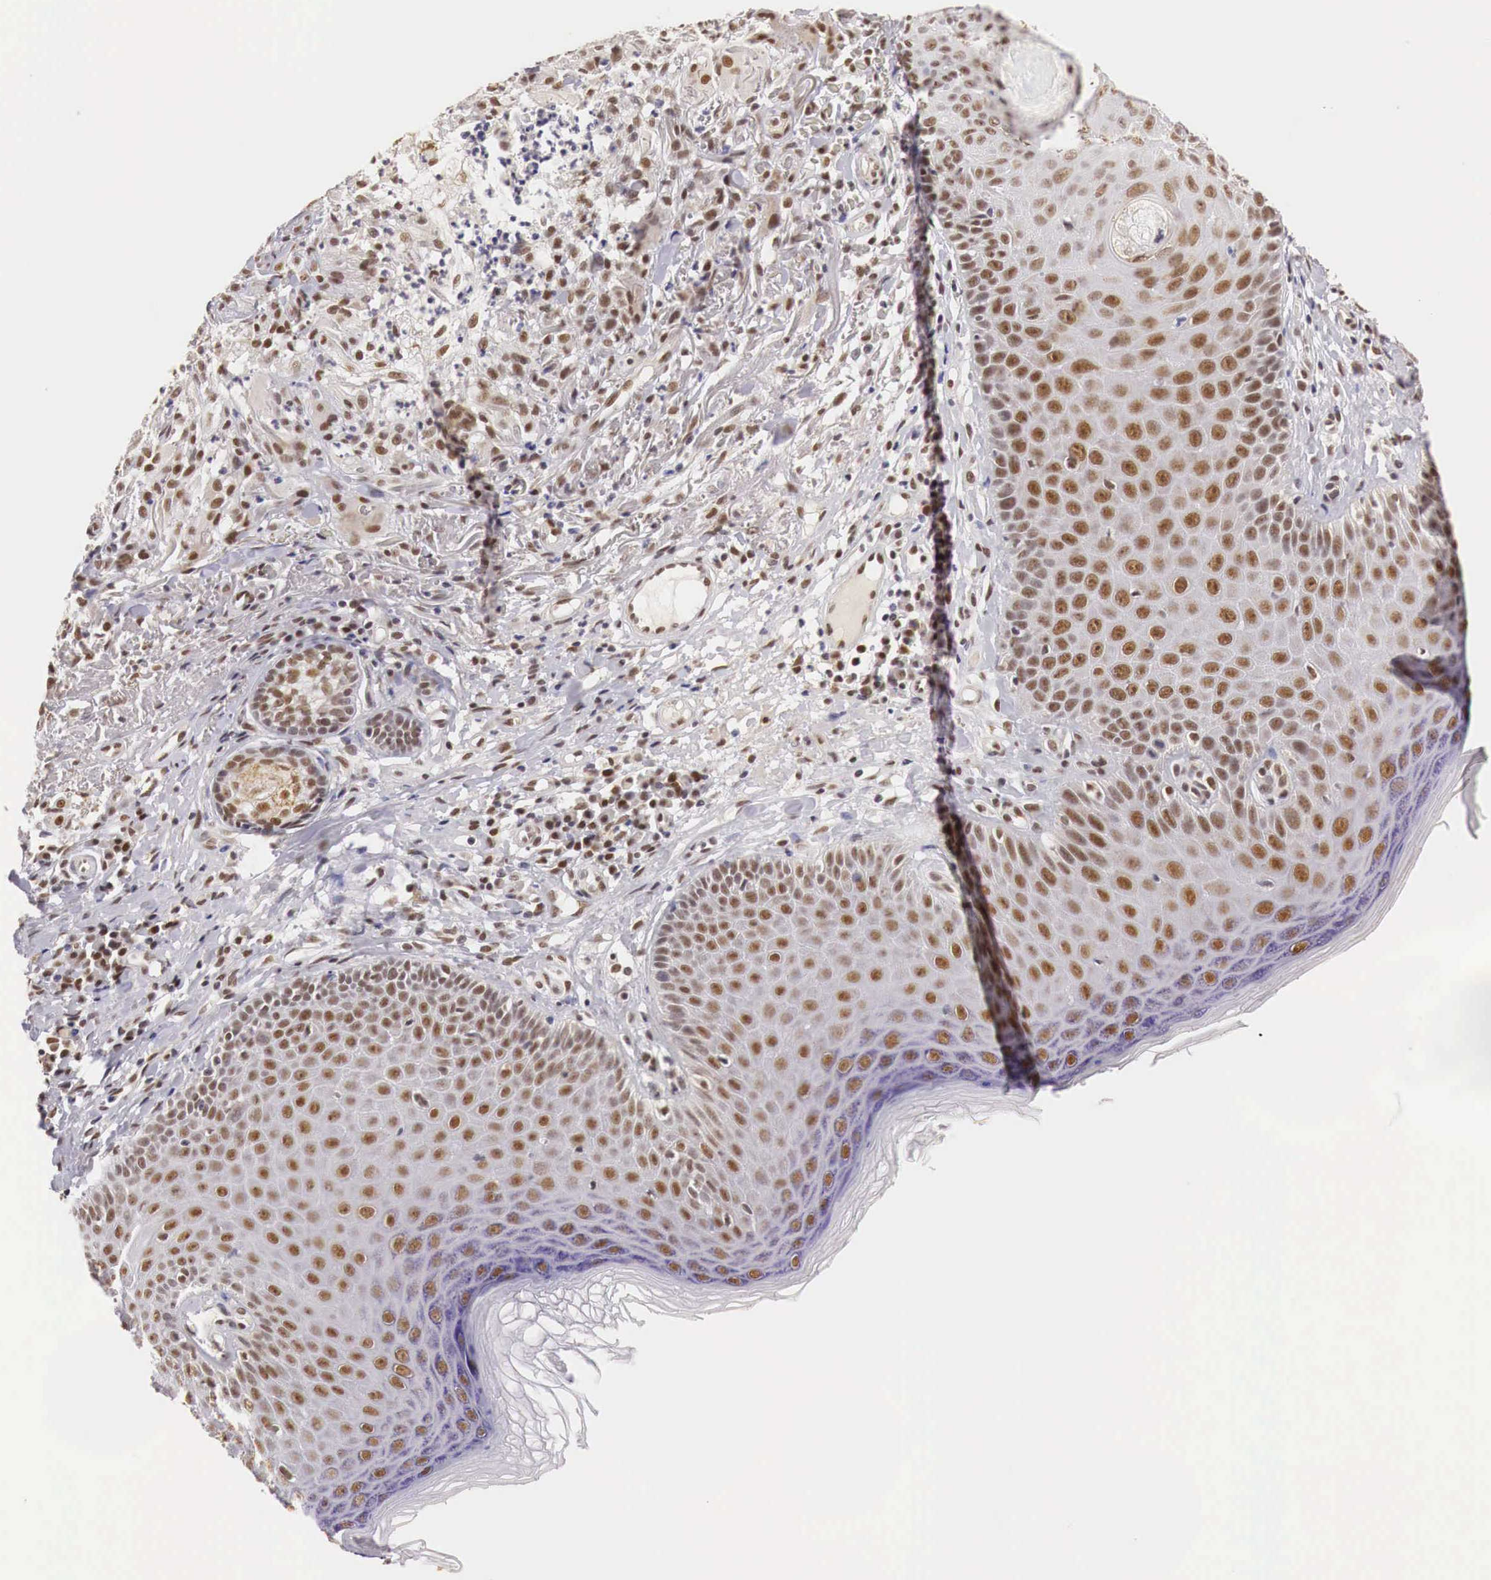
{"staining": {"intensity": "weak", "quantity": ">75%", "location": "cytoplasmic/membranous,nuclear"}, "tissue": "skin cancer", "cell_type": "Tumor cells", "image_type": "cancer", "snomed": [{"axis": "morphology", "description": "Normal tissue, NOS"}, {"axis": "morphology", "description": "Basal cell carcinoma"}, {"axis": "topography", "description": "Skin"}], "caption": "Basal cell carcinoma (skin) stained for a protein (brown) demonstrates weak cytoplasmic/membranous and nuclear positive expression in about >75% of tumor cells.", "gene": "GPKOW", "patient": {"sex": "male", "age": 74}}